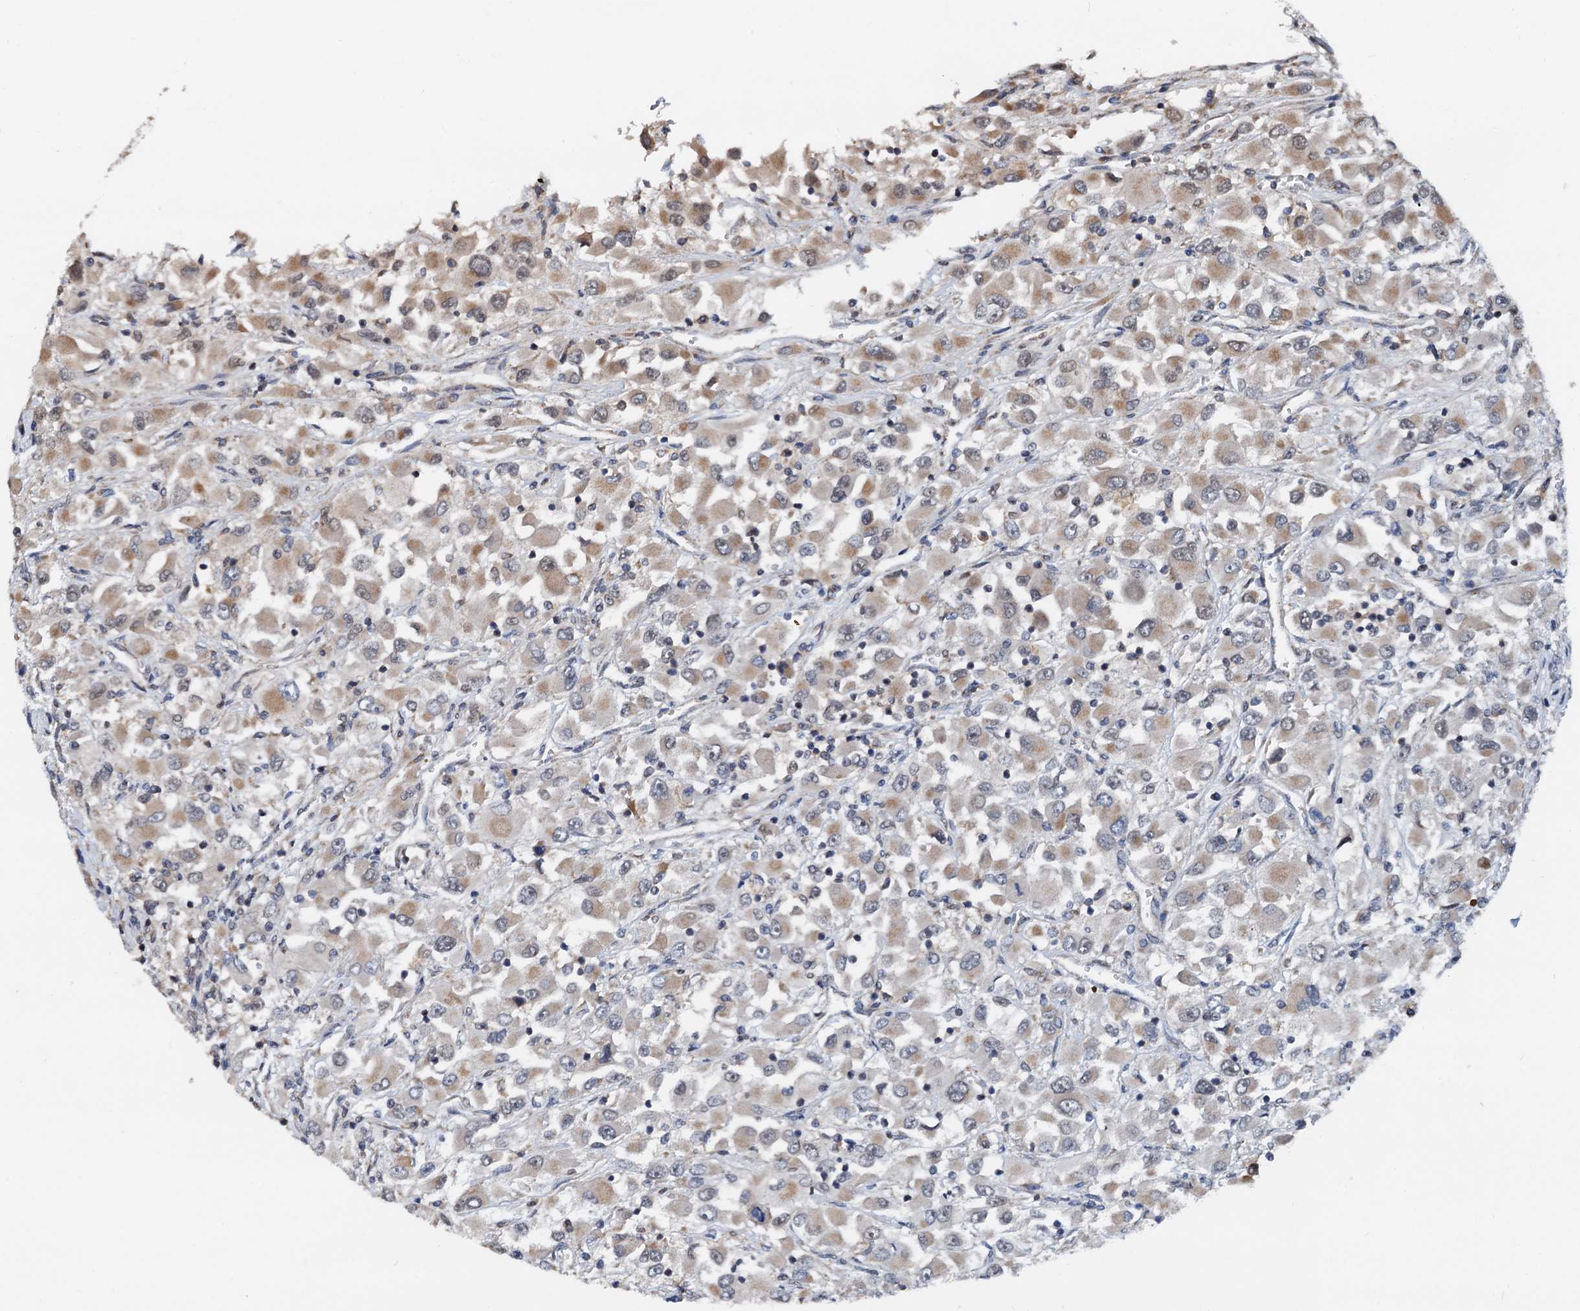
{"staining": {"intensity": "weak", "quantity": ">75%", "location": "cytoplasmic/membranous"}, "tissue": "renal cancer", "cell_type": "Tumor cells", "image_type": "cancer", "snomed": [{"axis": "morphology", "description": "Adenocarcinoma, NOS"}, {"axis": "topography", "description": "Kidney"}], "caption": "Human renal cancer stained with a protein marker displays weak staining in tumor cells.", "gene": "MCMBP", "patient": {"sex": "female", "age": 52}}